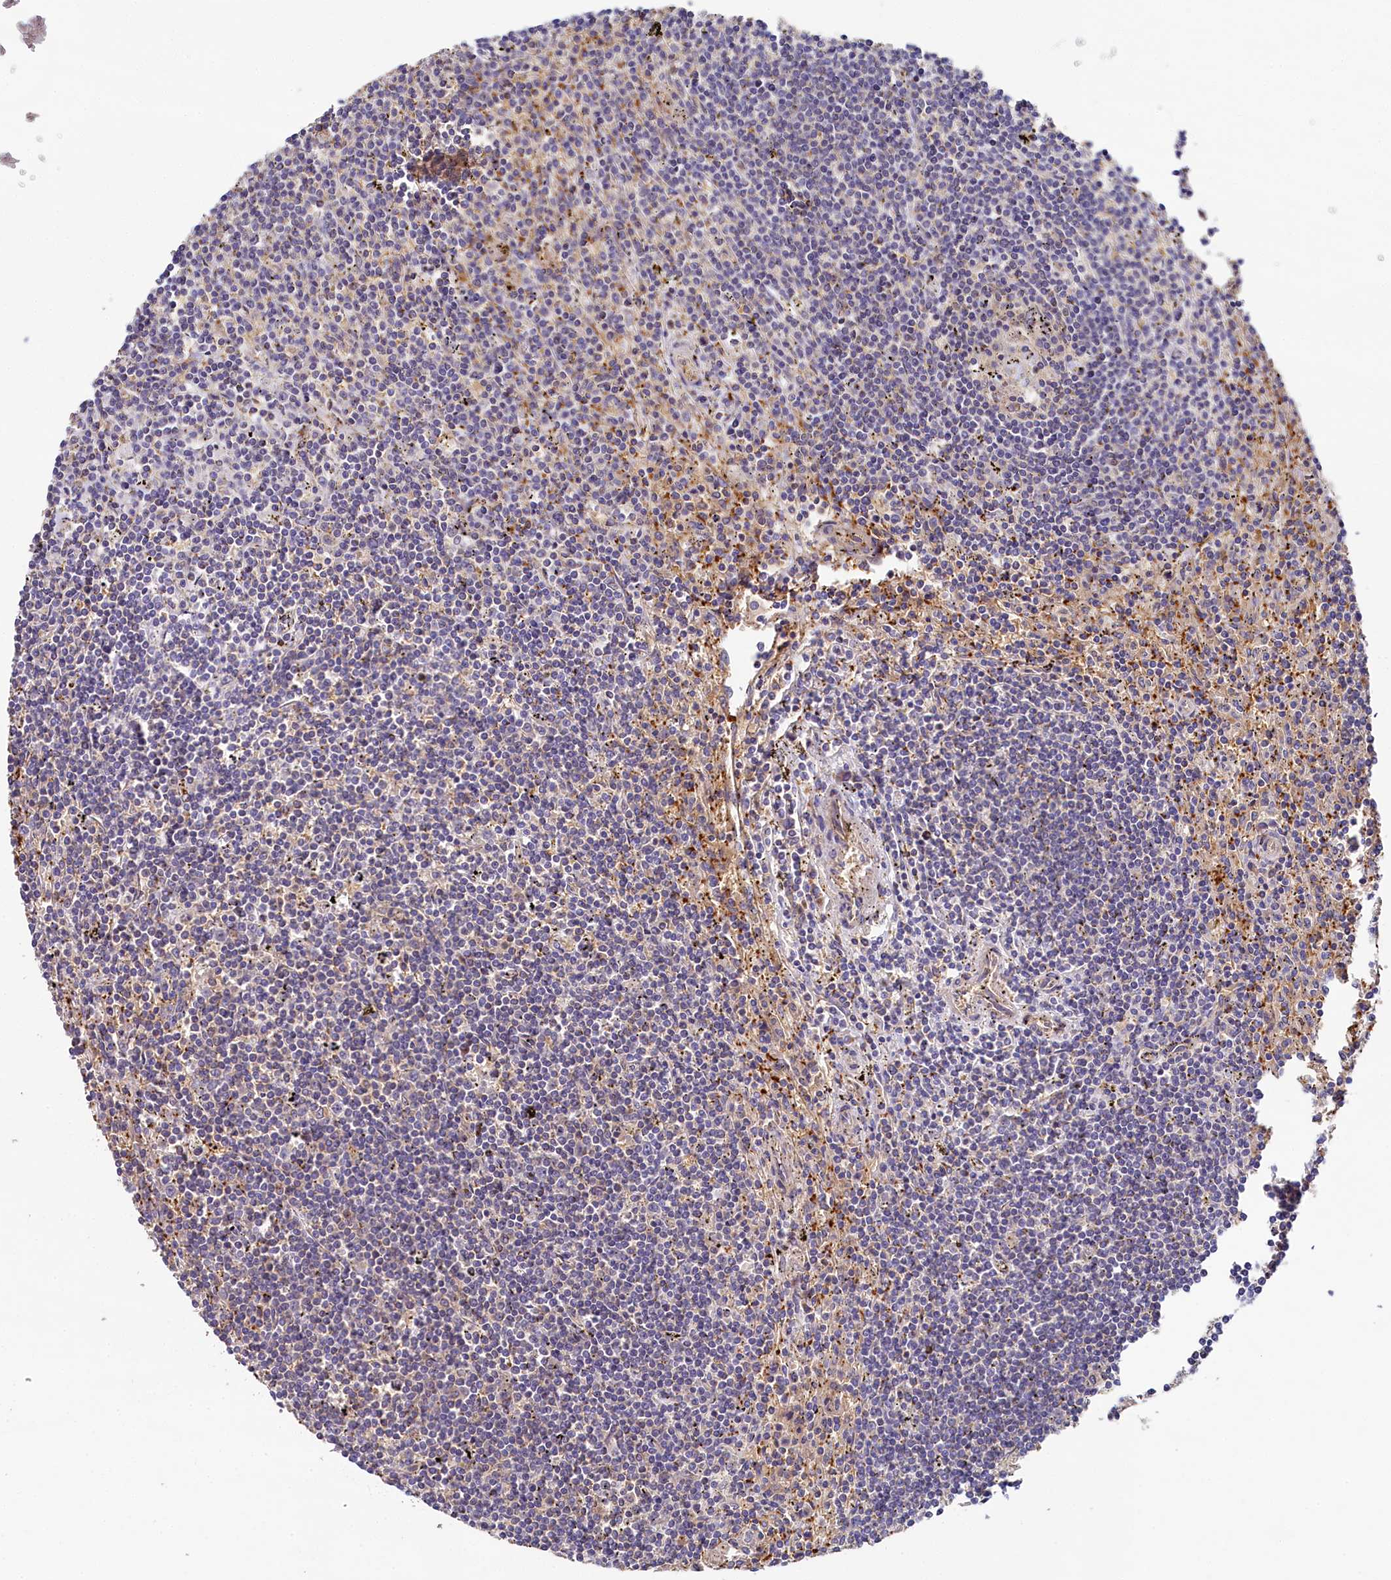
{"staining": {"intensity": "negative", "quantity": "none", "location": "none"}, "tissue": "lymphoma", "cell_type": "Tumor cells", "image_type": "cancer", "snomed": [{"axis": "morphology", "description": "Malignant lymphoma, non-Hodgkin's type, Low grade"}, {"axis": "topography", "description": "Spleen"}], "caption": "The IHC photomicrograph has no significant positivity in tumor cells of lymphoma tissue. (Stains: DAB immunohistochemistry with hematoxylin counter stain, Microscopy: brightfield microscopy at high magnification).", "gene": "PPIP5K1", "patient": {"sex": "male", "age": 76}}